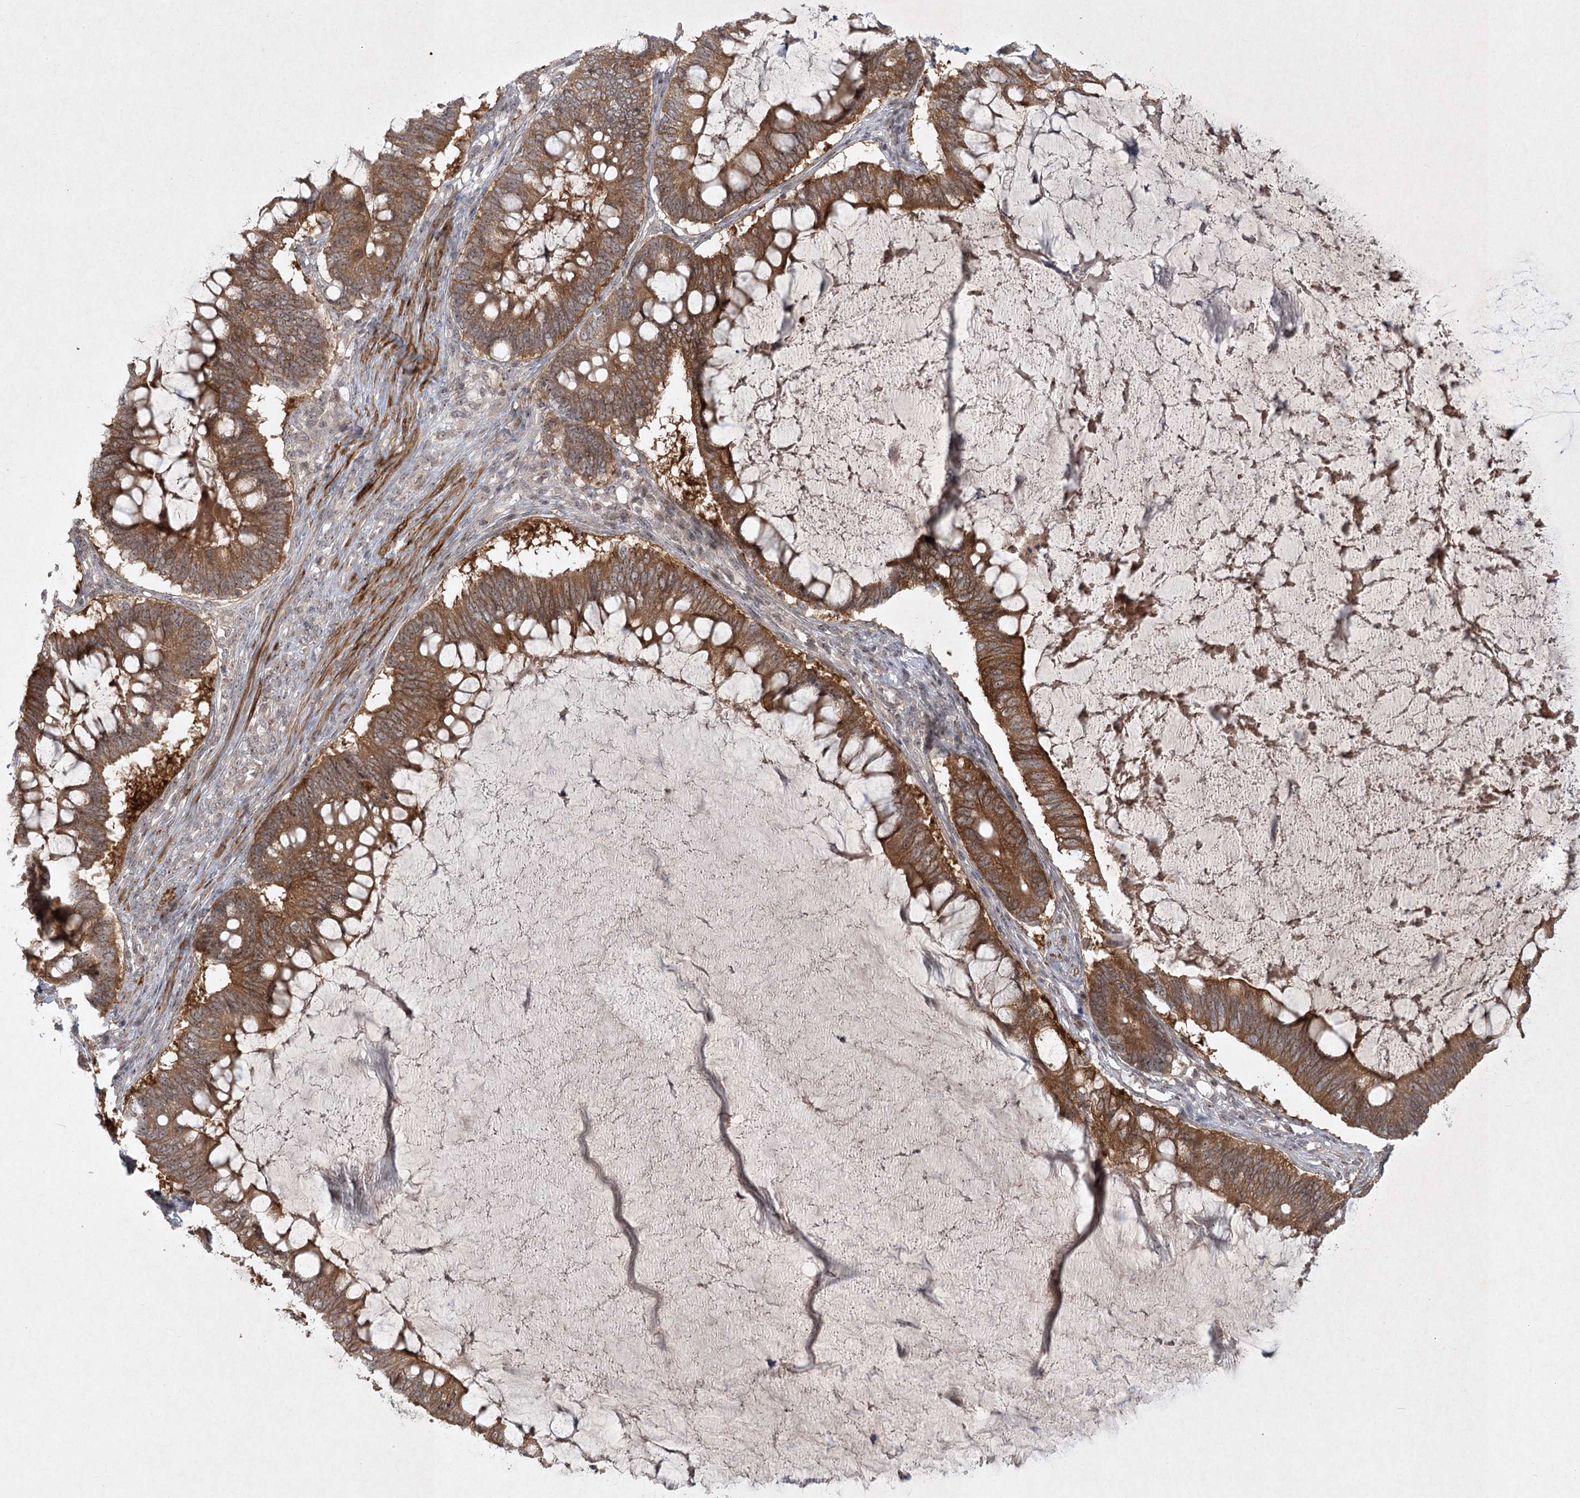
{"staining": {"intensity": "moderate", "quantity": ">75%", "location": "cytoplasmic/membranous"}, "tissue": "ovarian cancer", "cell_type": "Tumor cells", "image_type": "cancer", "snomed": [{"axis": "morphology", "description": "Cystadenocarcinoma, mucinous, NOS"}, {"axis": "topography", "description": "Ovary"}], "caption": "Immunohistochemical staining of mucinous cystadenocarcinoma (ovarian) shows medium levels of moderate cytoplasmic/membranous positivity in approximately >75% of tumor cells. (Stains: DAB (3,3'-diaminobenzidine) in brown, nuclei in blue, Microscopy: brightfield microscopy at high magnification).", "gene": "SH2D3A", "patient": {"sex": "female", "age": 61}}